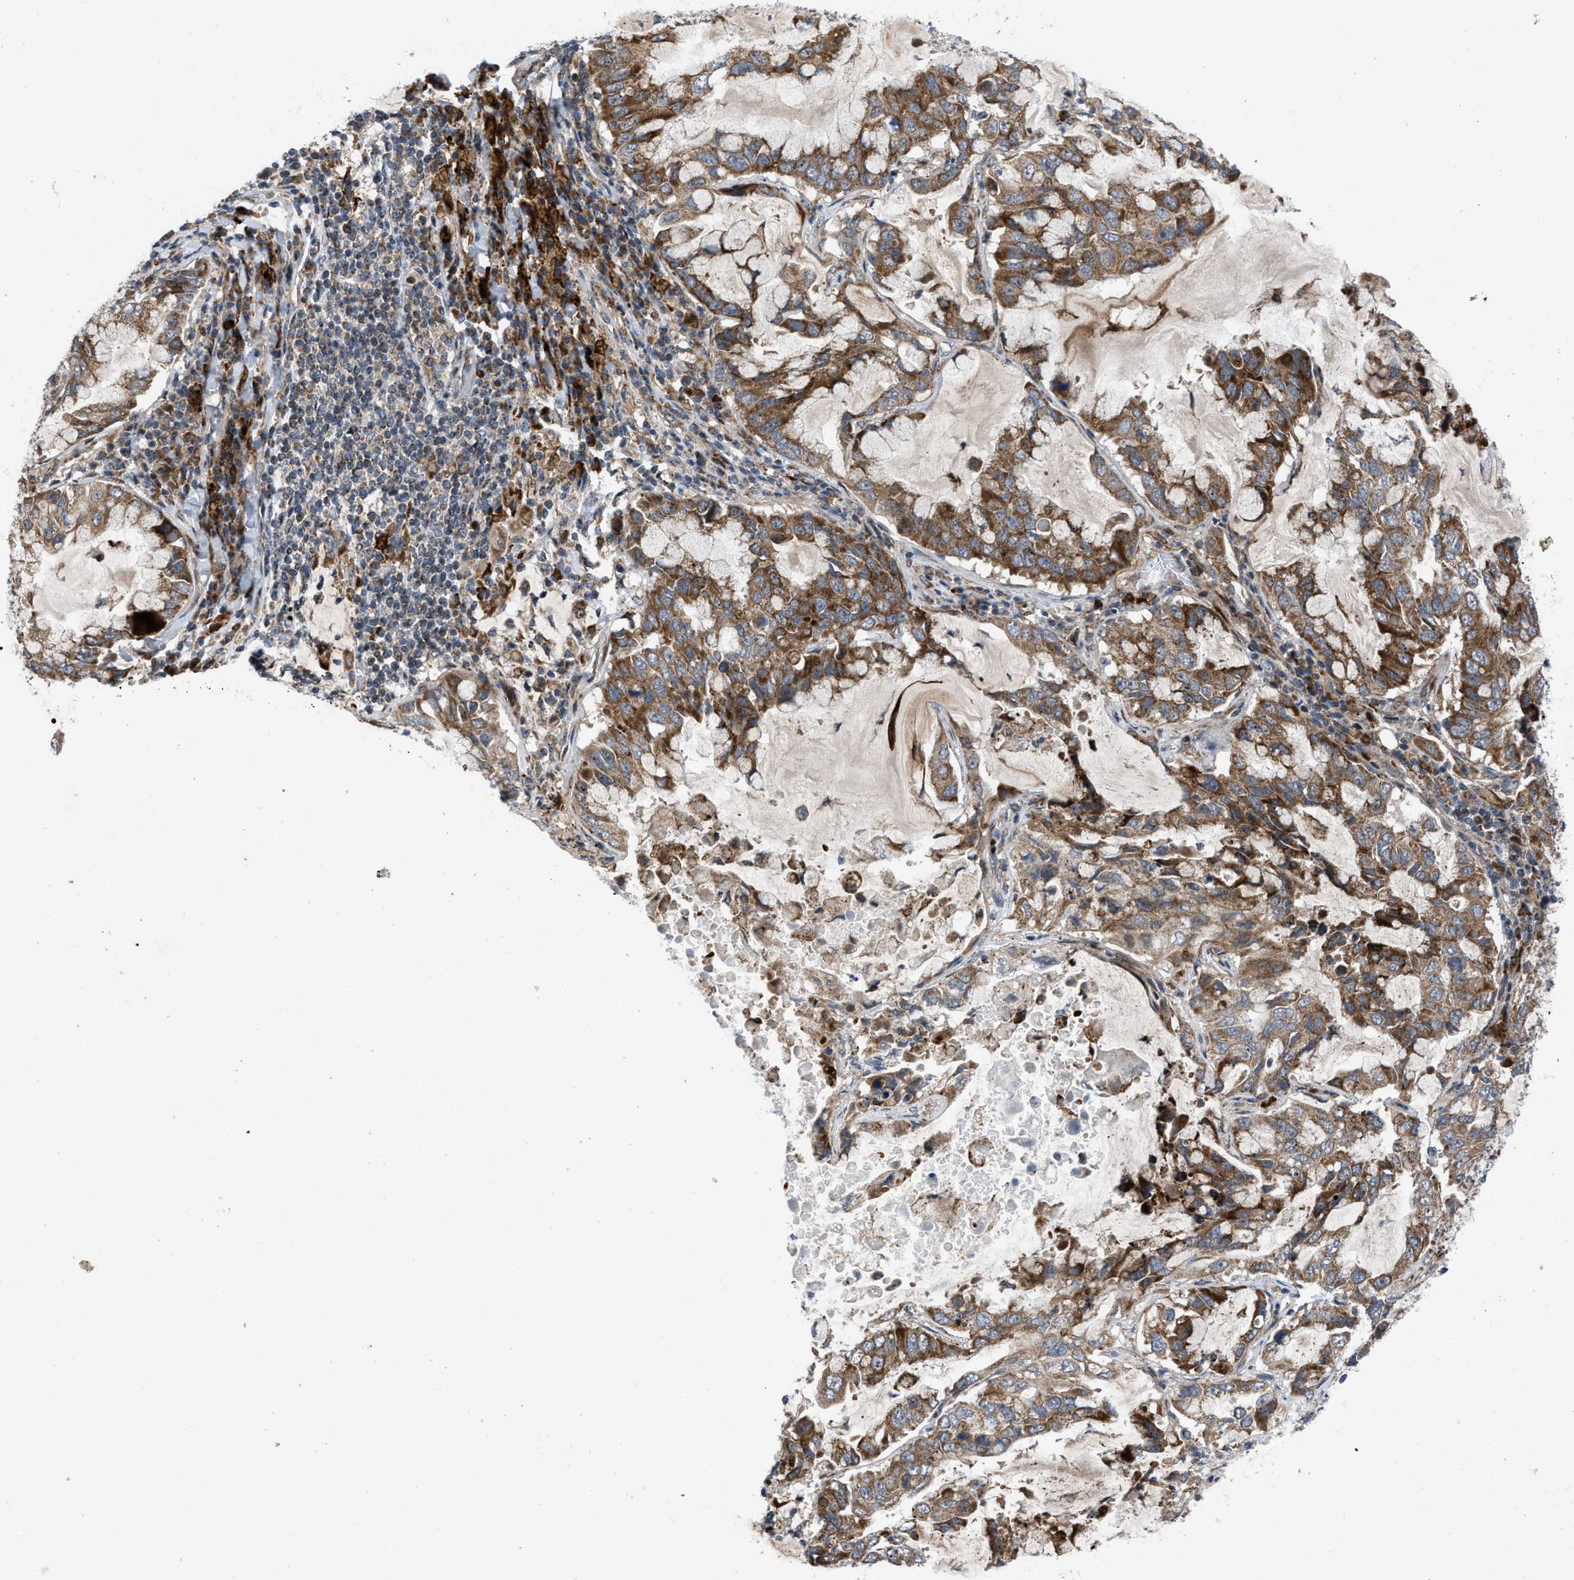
{"staining": {"intensity": "moderate", "quantity": ">75%", "location": "cytoplasmic/membranous"}, "tissue": "lung cancer", "cell_type": "Tumor cells", "image_type": "cancer", "snomed": [{"axis": "morphology", "description": "Adenocarcinoma, NOS"}, {"axis": "topography", "description": "Lung"}], "caption": "Immunohistochemical staining of human lung adenocarcinoma exhibits medium levels of moderate cytoplasmic/membranous protein staining in approximately >75% of tumor cells. The protein of interest is stained brown, and the nuclei are stained in blue (DAB IHC with brightfield microscopy, high magnification).", "gene": "AP3M2", "patient": {"sex": "male", "age": 64}}